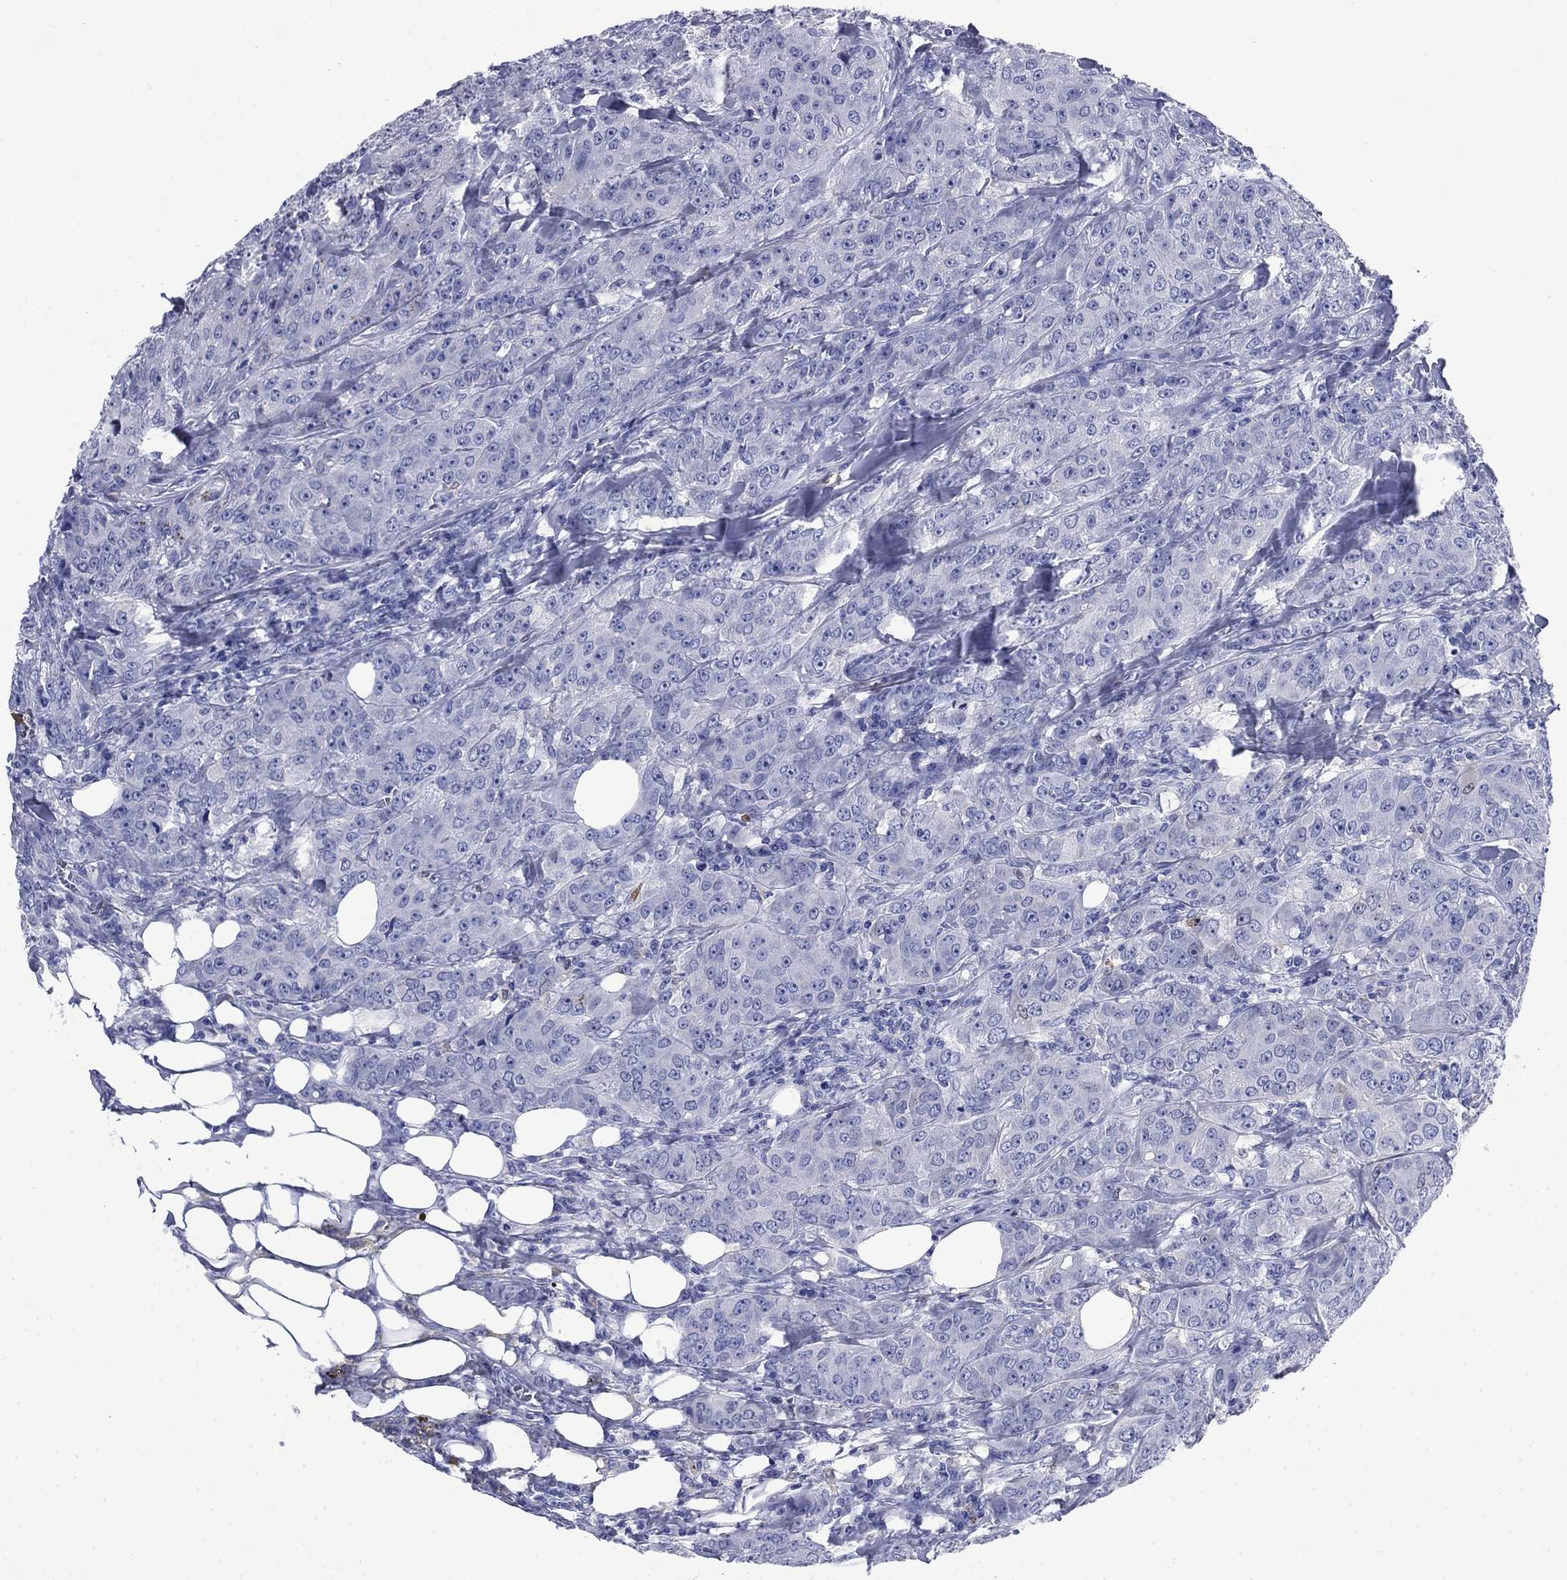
{"staining": {"intensity": "negative", "quantity": "none", "location": "none"}, "tissue": "breast cancer", "cell_type": "Tumor cells", "image_type": "cancer", "snomed": [{"axis": "morphology", "description": "Duct carcinoma"}, {"axis": "topography", "description": "Breast"}], "caption": "Immunohistochemistry micrograph of neoplastic tissue: breast cancer stained with DAB (3,3'-diaminobenzidine) reveals no significant protein expression in tumor cells.", "gene": "TFR2", "patient": {"sex": "female", "age": 43}}